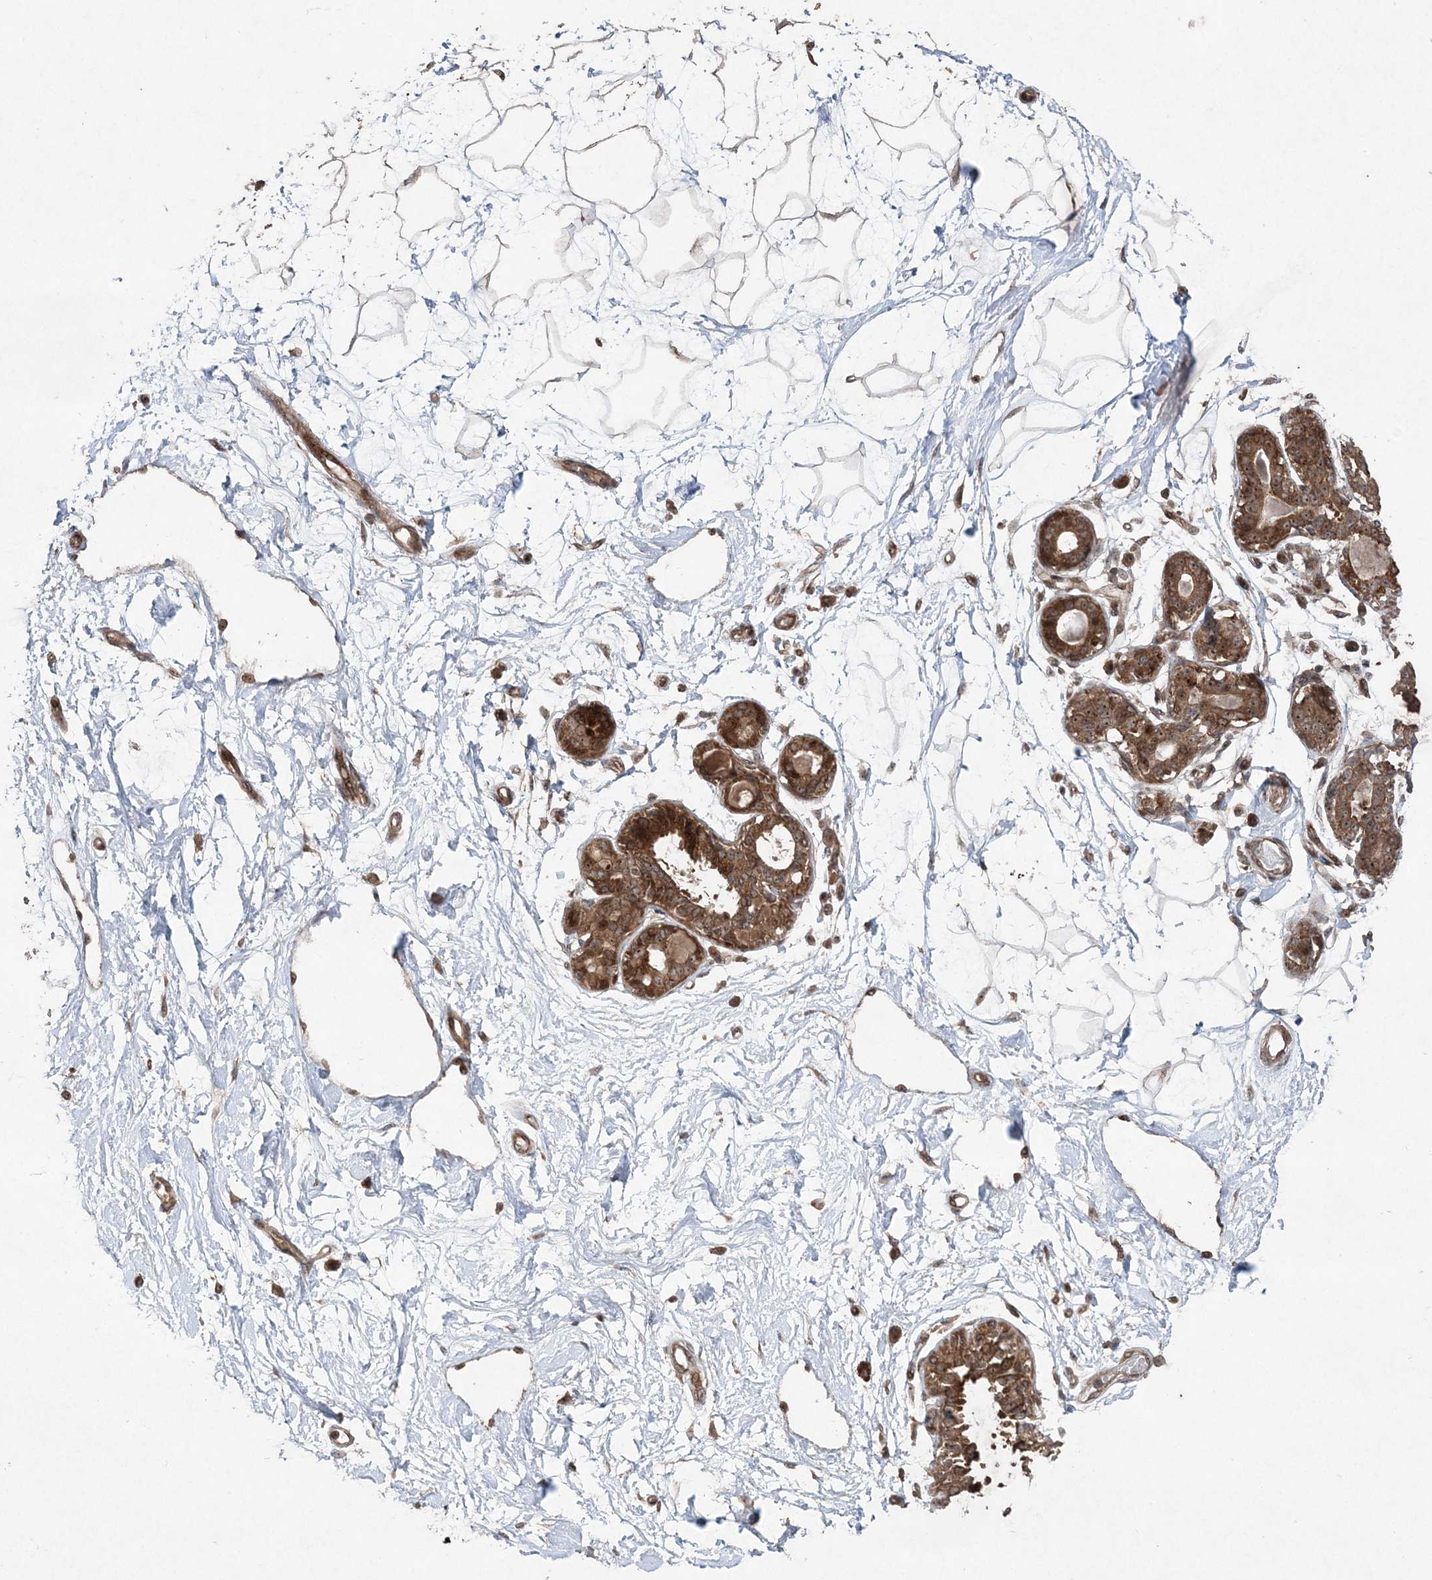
{"staining": {"intensity": "negative", "quantity": "none", "location": "none"}, "tissue": "breast", "cell_type": "Adipocytes", "image_type": "normal", "snomed": [{"axis": "morphology", "description": "Normal tissue, NOS"}, {"axis": "topography", "description": "Breast"}], "caption": "DAB immunohistochemical staining of unremarkable breast displays no significant expression in adipocytes. The staining is performed using DAB (3,3'-diaminobenzidine) brown chromogen with nuclei counter-stained in using hematoxylin.", "gene": "SERINC1", "patient": {"sex": "female", "age": 45}}